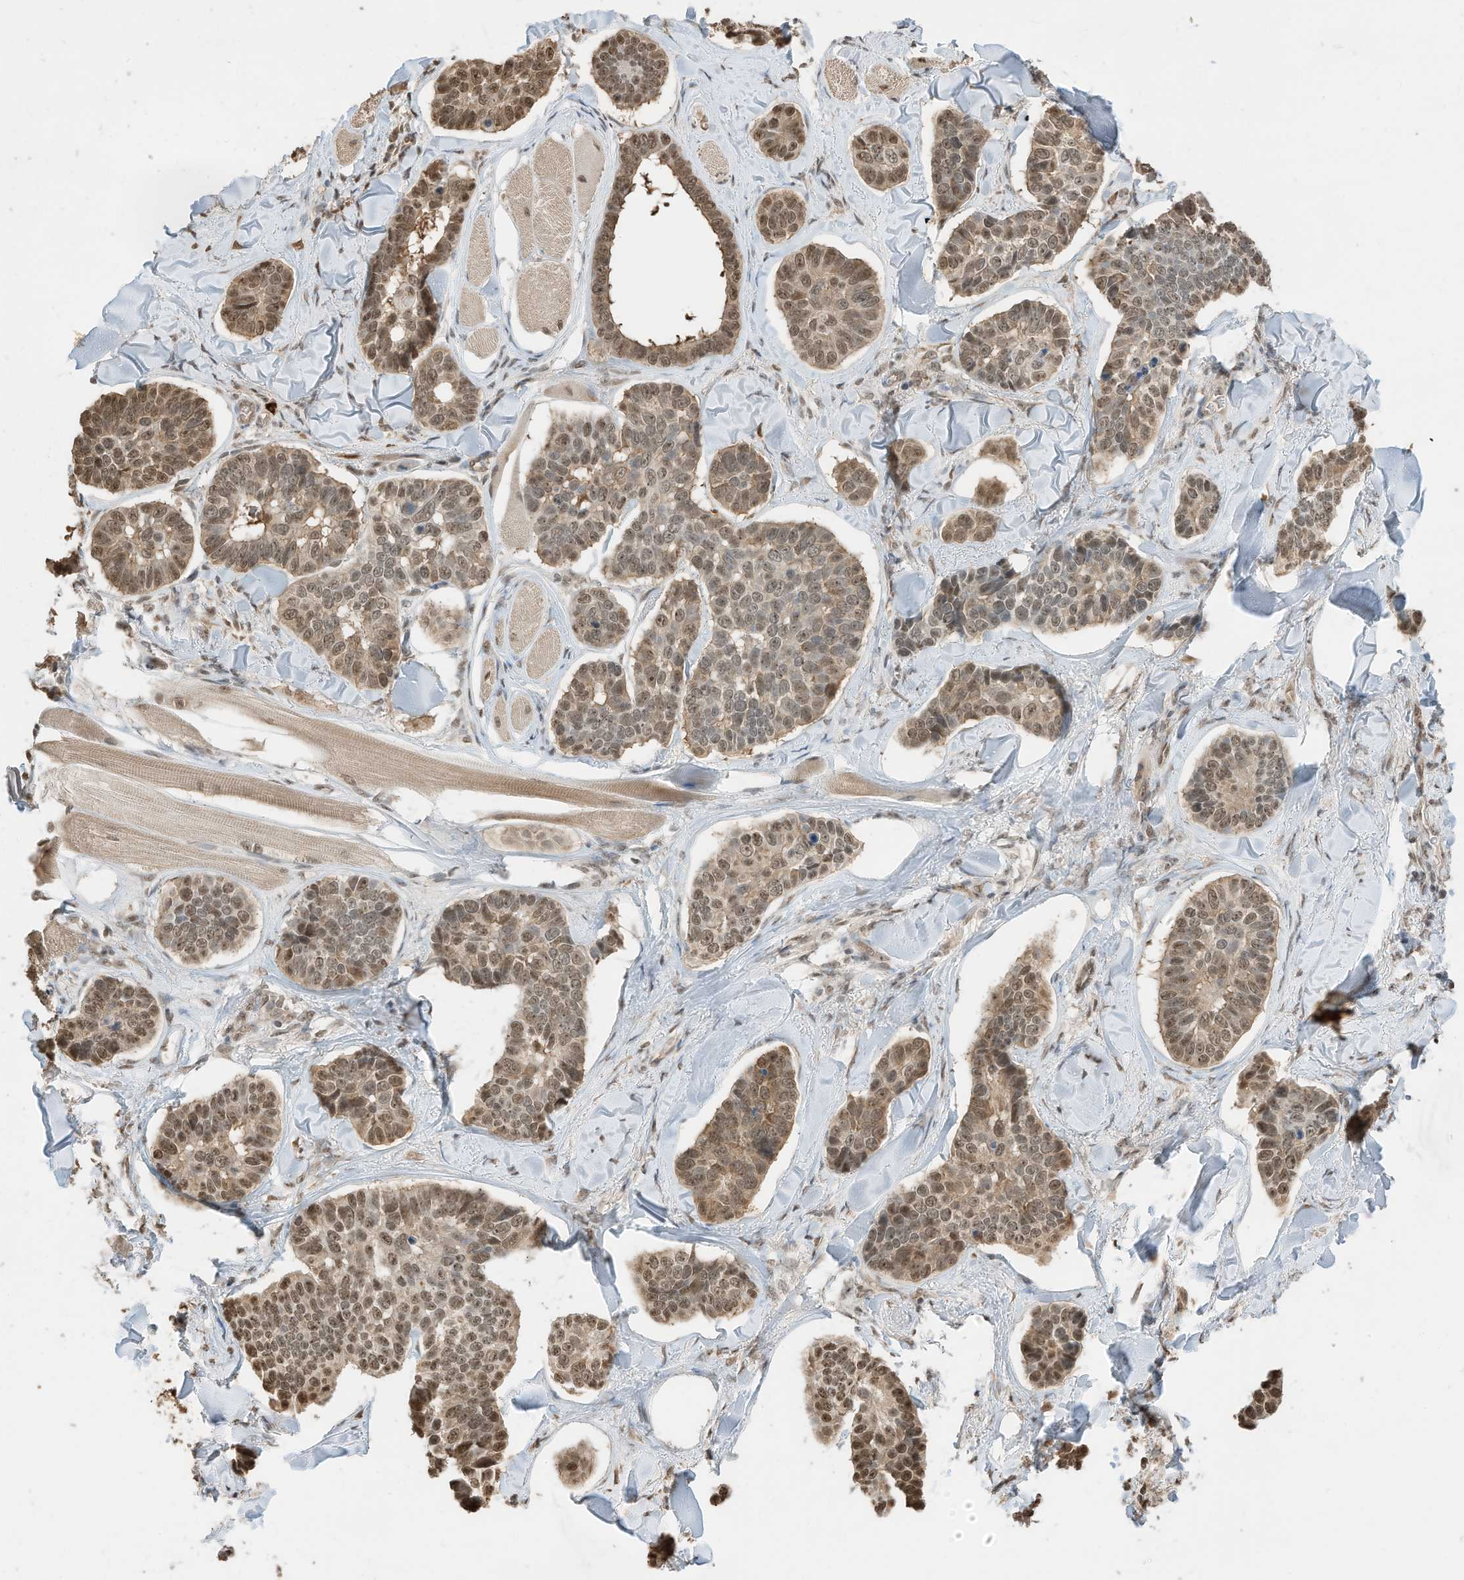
{"staining": {"intensity": "moderate", "quantity": ">75%", "location": "nuclear"}, "tissue": "skin cancer", "cell_type": "Tumor cells", "image_type": "cancer", "snomed": [{"axis": "morphology", "description": "Basal cell carcinoma"}, {"axis": "topography", "description": "Skin"}], "caption": "Immunohistochemistry (IHC) of human basal cell carcinoma (skin) displays medium levels of moderate nuclear expression in approximately >75% of tumor cells.", "gene": "ZNF195", "patient": {"sex": "male", "age": 62}}